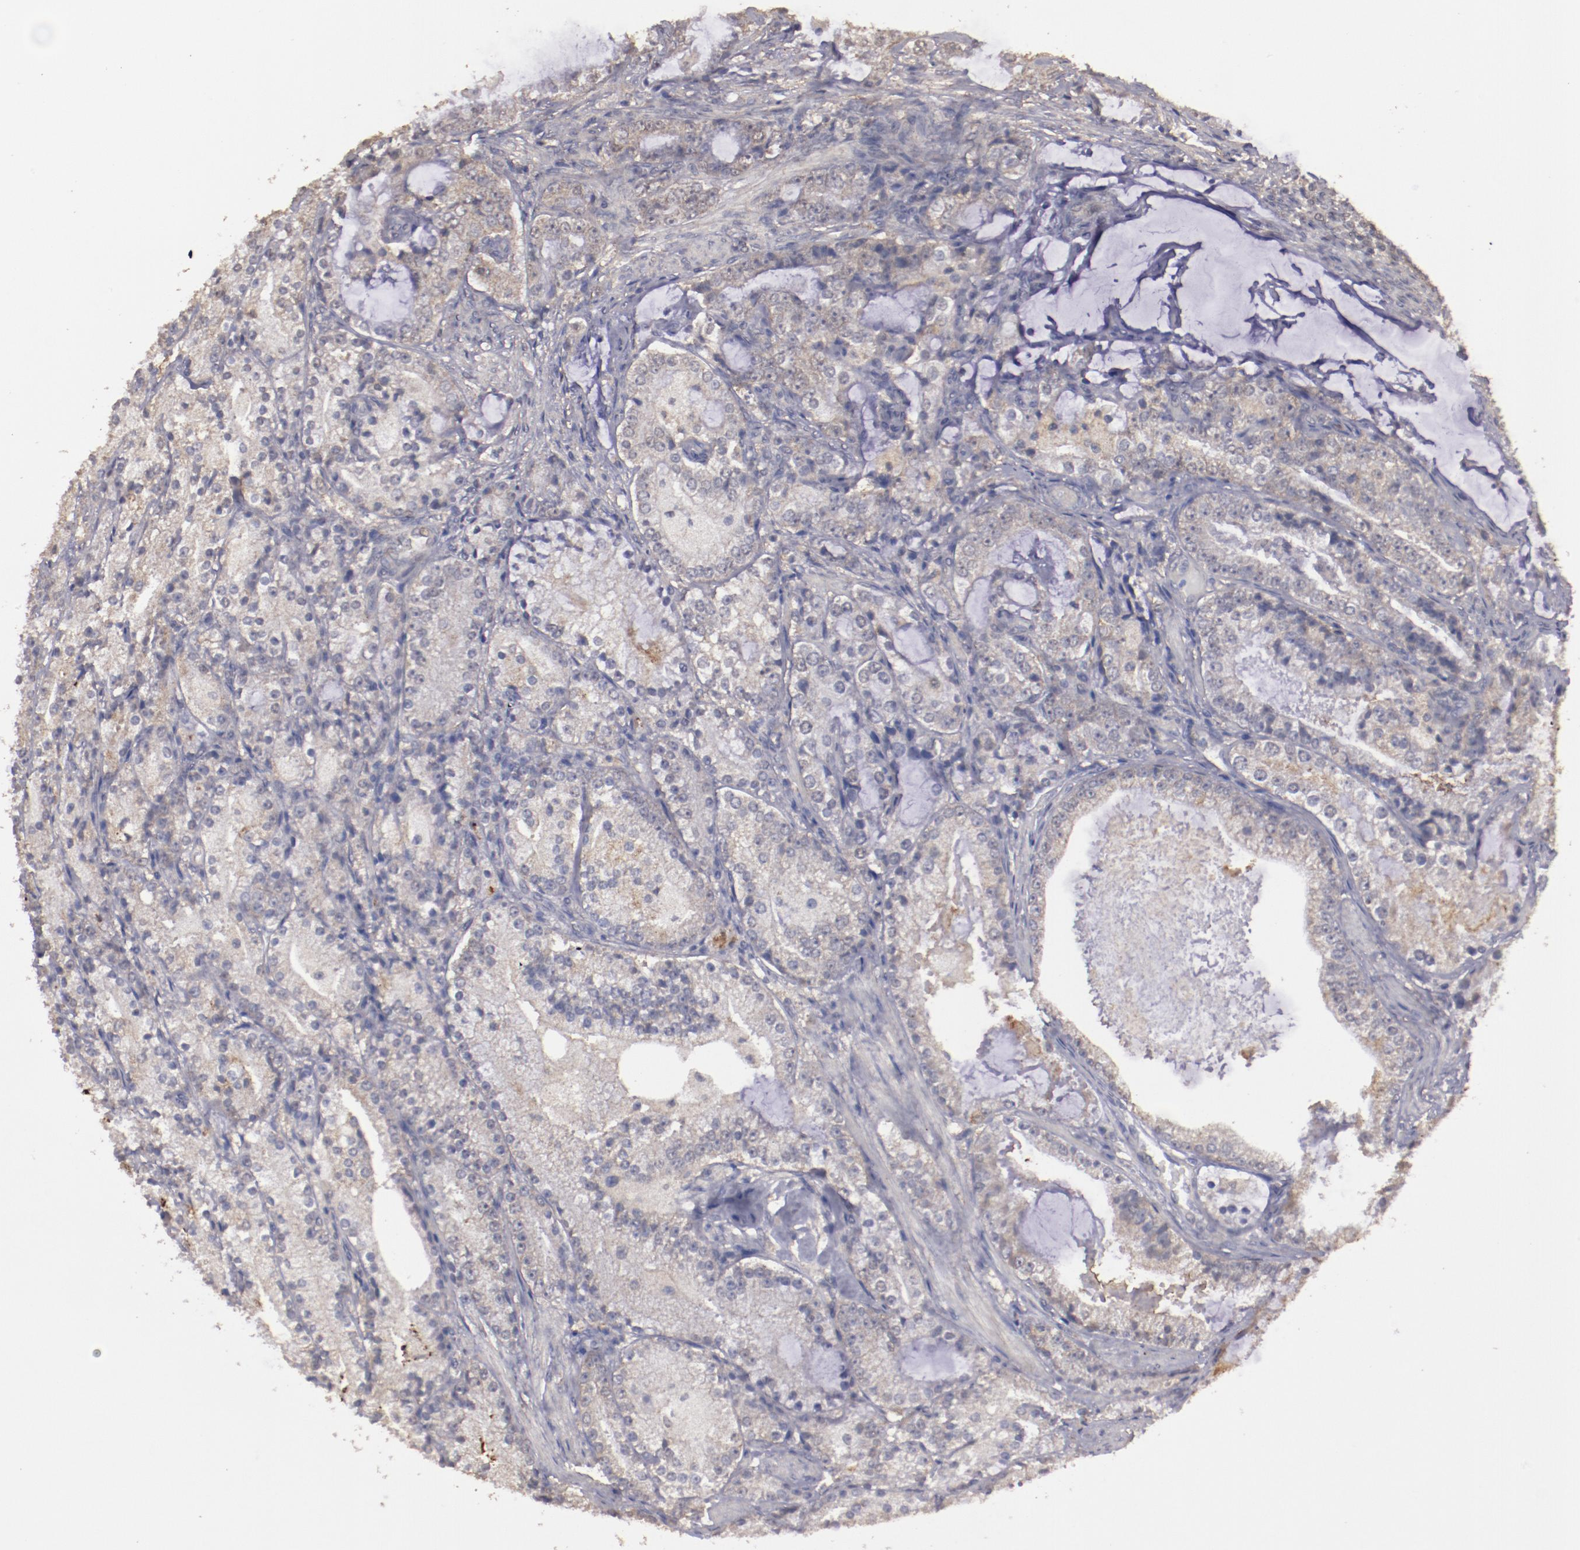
{"staining": {"intensity": "weak", "quantity": ">75%", "location": "cytoplasmic/membranous"}, "tissue": "prostate cancer", "cell_type": "Tumor cells", "image_type": "cancer", "snomed": [{"axis": "morphology", "description": "Adenocarcinoma, High grade"}, {"axis": "topography", "description": "Prostate"}], "caption": "Immunohistochemistry image of neoplastic tissue: prostate cancer (high-grade adenocarcinoma) stained using IHC displays low levels of weak protein expression localized specifically in the cytoplasmic/membranous of tumor cells, appearing as a cytoplasmic/membranous brown color.", "gene": "FAT1", "patient": {"sex": "male", "age": 63}}